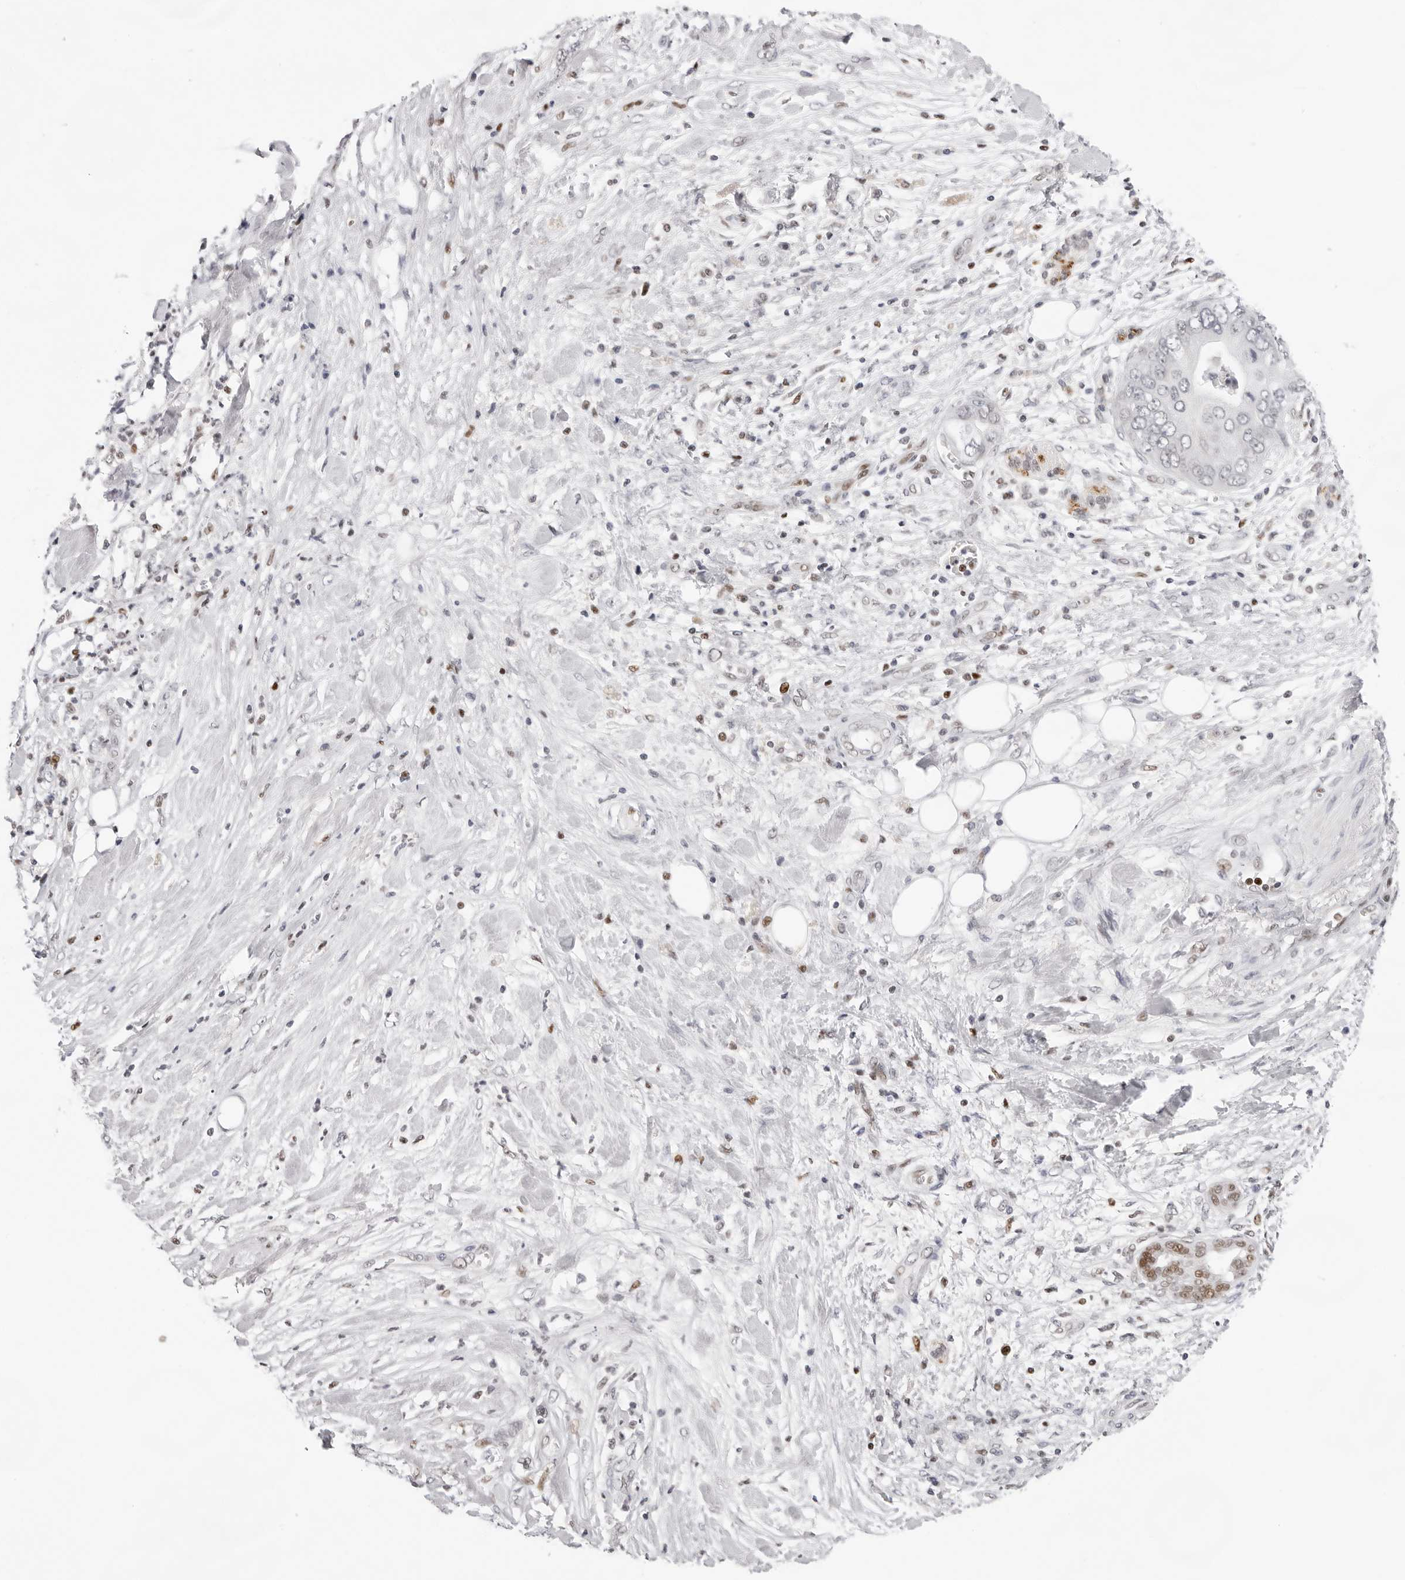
{"staining": {"intensity": "negative", "quantity": "none", "location": "none"}, "tissue": "pancreatic cancer", "cell_type": "Tumor cells", "image_type": "cancer", "snomed": [{"axis": "morphology", "description": "Adenocarcinoma, NOS"}, {"axis": "topography", "description": "Pancreas"}], "caption": "A histopathology image of pancreatic adenocarcinoma stained for a protein reveals no brown staining in tumor cells.", "gene": "OGG1", "patient": {"sex": "female", "age": 78}}